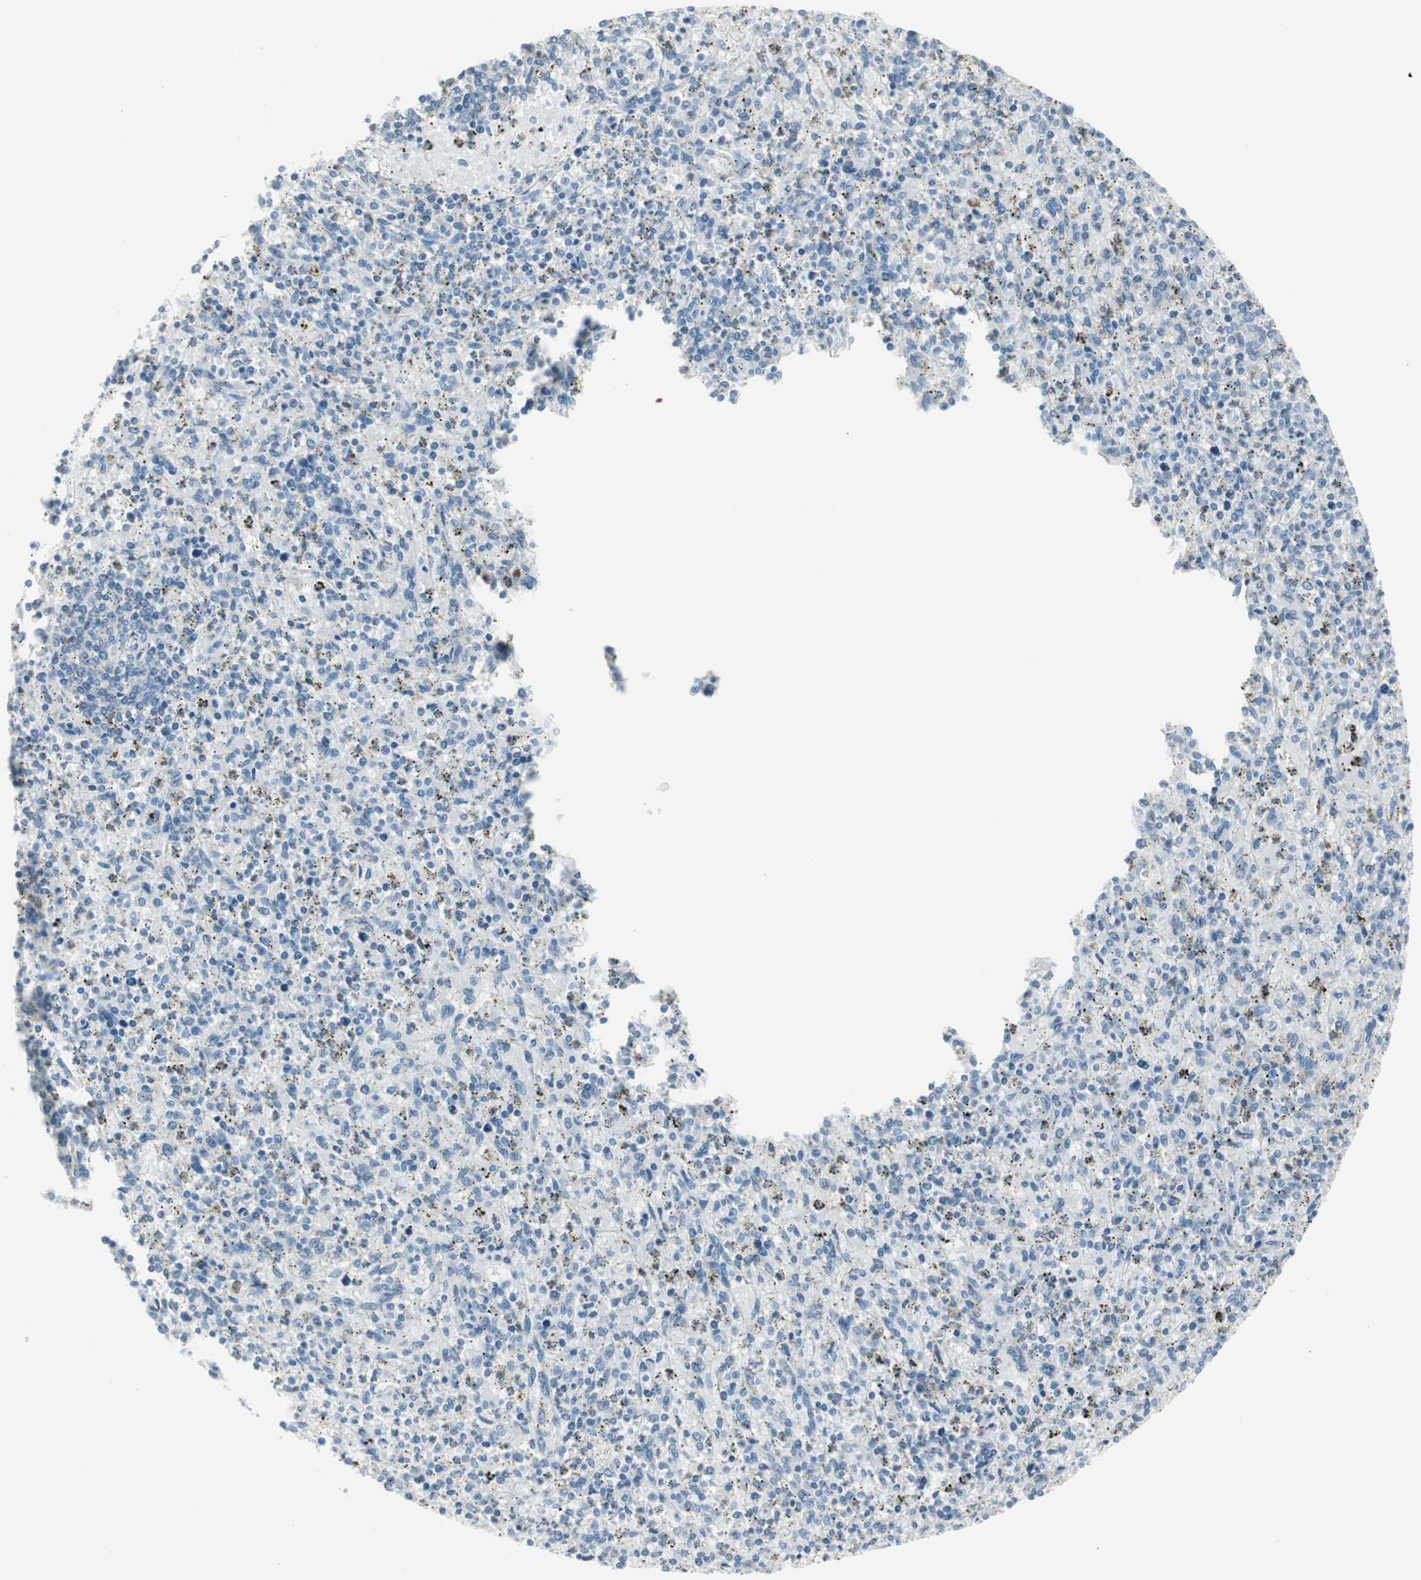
{"staining": {"intensity": "negative", "quantity": "none", "location": "none"}, "tissue": "spleen", "cell_type": "Cells in red pulp", "image_type": "normal", "snomed": [{"axis": "morphology", "description": "Normal tissue, NOS"}, {"axis": "topography", "description": "Spleen"}], "caption": "Cells in red pulp show no significant staining in benign spleen. The staining was performed using DAB (3,3'-diaminobenzidine) to visualize the protein expression in brown, while the nuclei were stained in blue with hematoxylin (Magnification: 20x).", "gene": "CDHR5", "patient": {"sex": "male", "age": 72}}